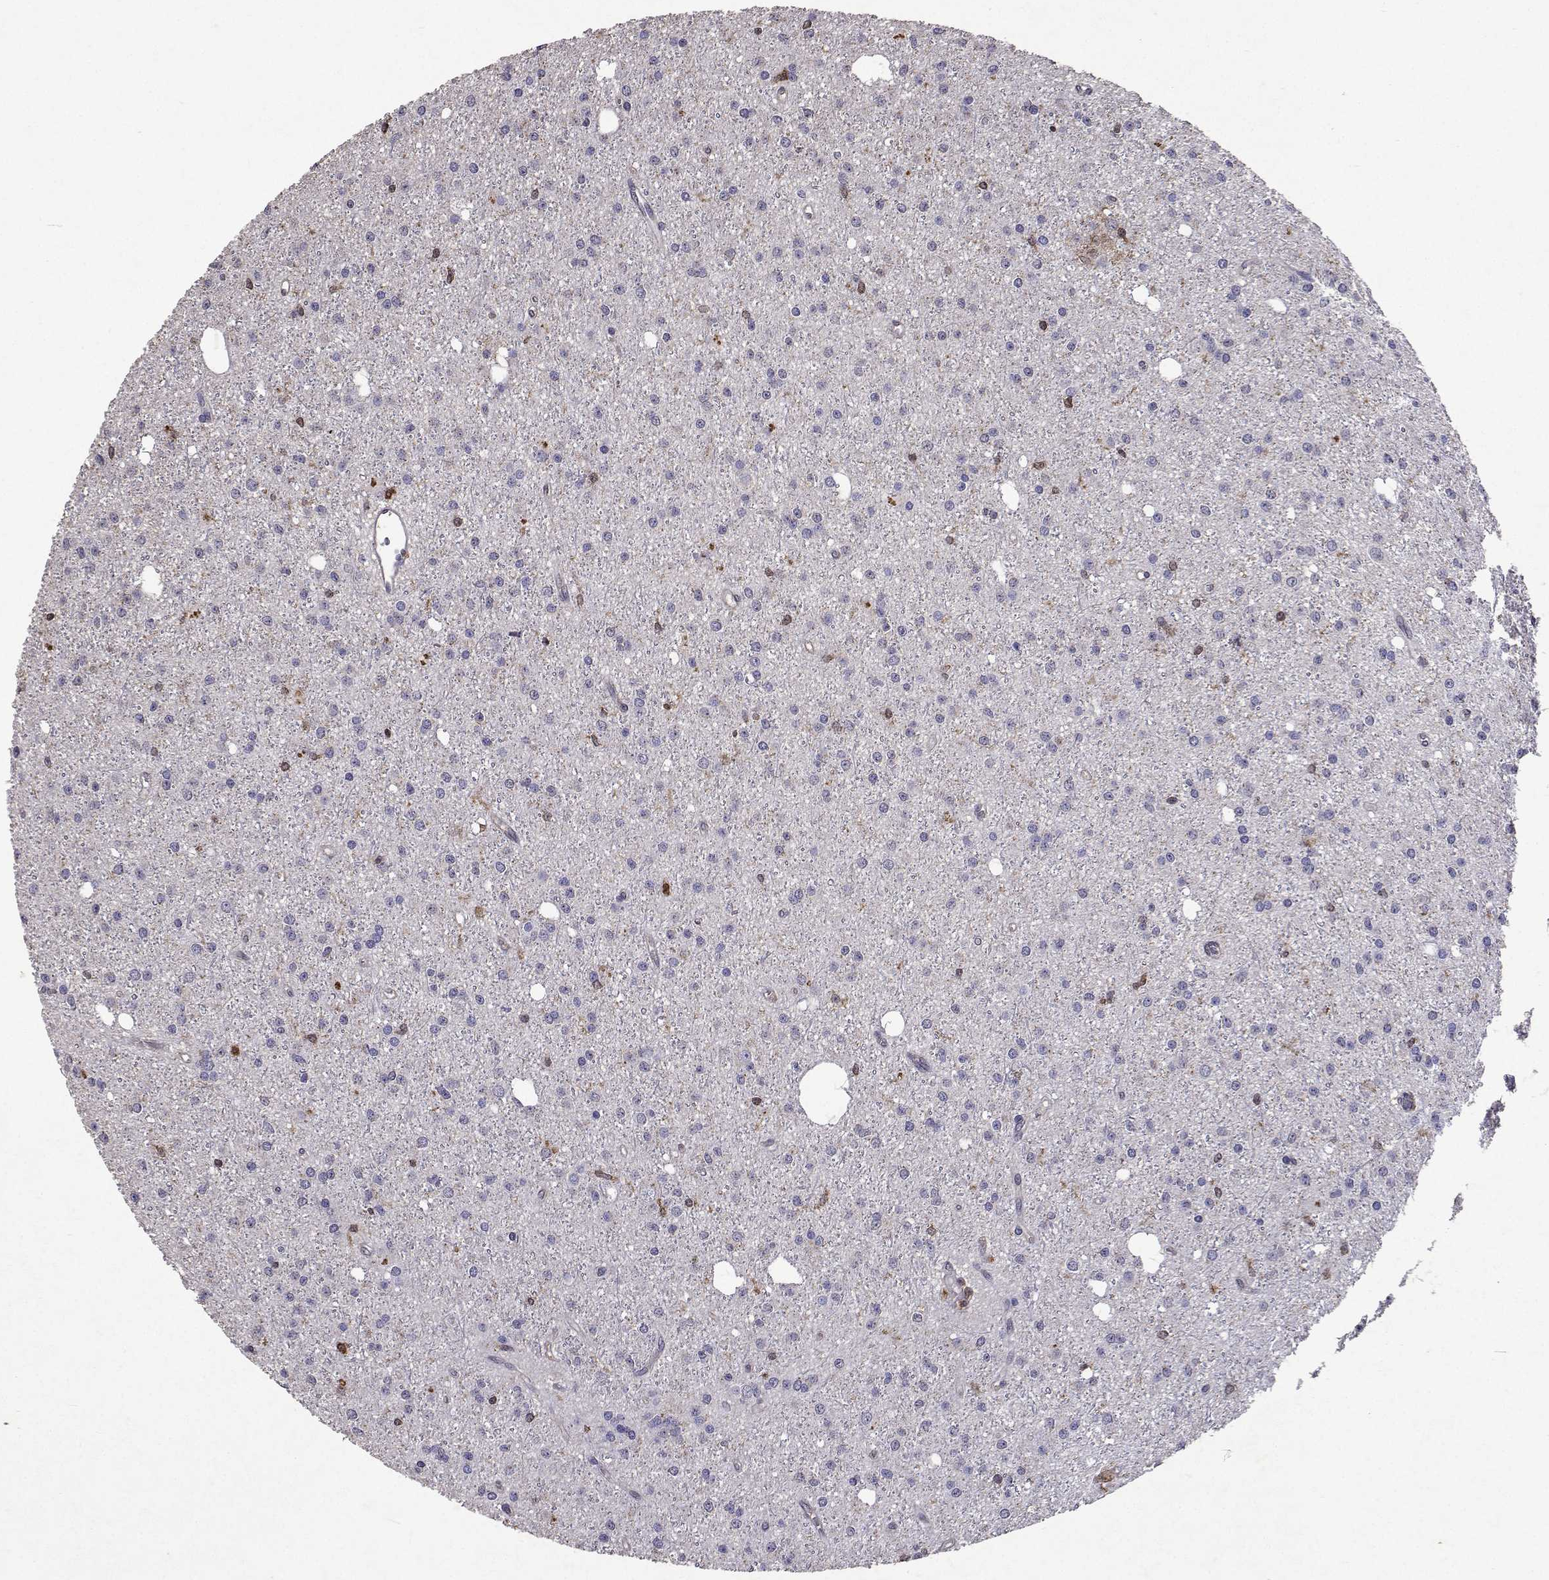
{"staining": {"intensity": "weak", "quantity": "<25%", "location": "cytoplasmic/membranous"}, "tissue": "glioma", "cell_type": "Tumor cells", "image_type": "cancer", "snomed": [{"axis": "morphology", "description": "Glioma, malignant, Low grade"}, {"axis": "topography", "description": "Brain"}], "caption": "Immunohistochemistry photomicrograph of neoplastic tissue: malignant glioma (low-grade) stained with DAB exhibits no significant protein expression in tumor cells.", "gene": "APAF1", "patient": {"sex": "male", "age": 27}}